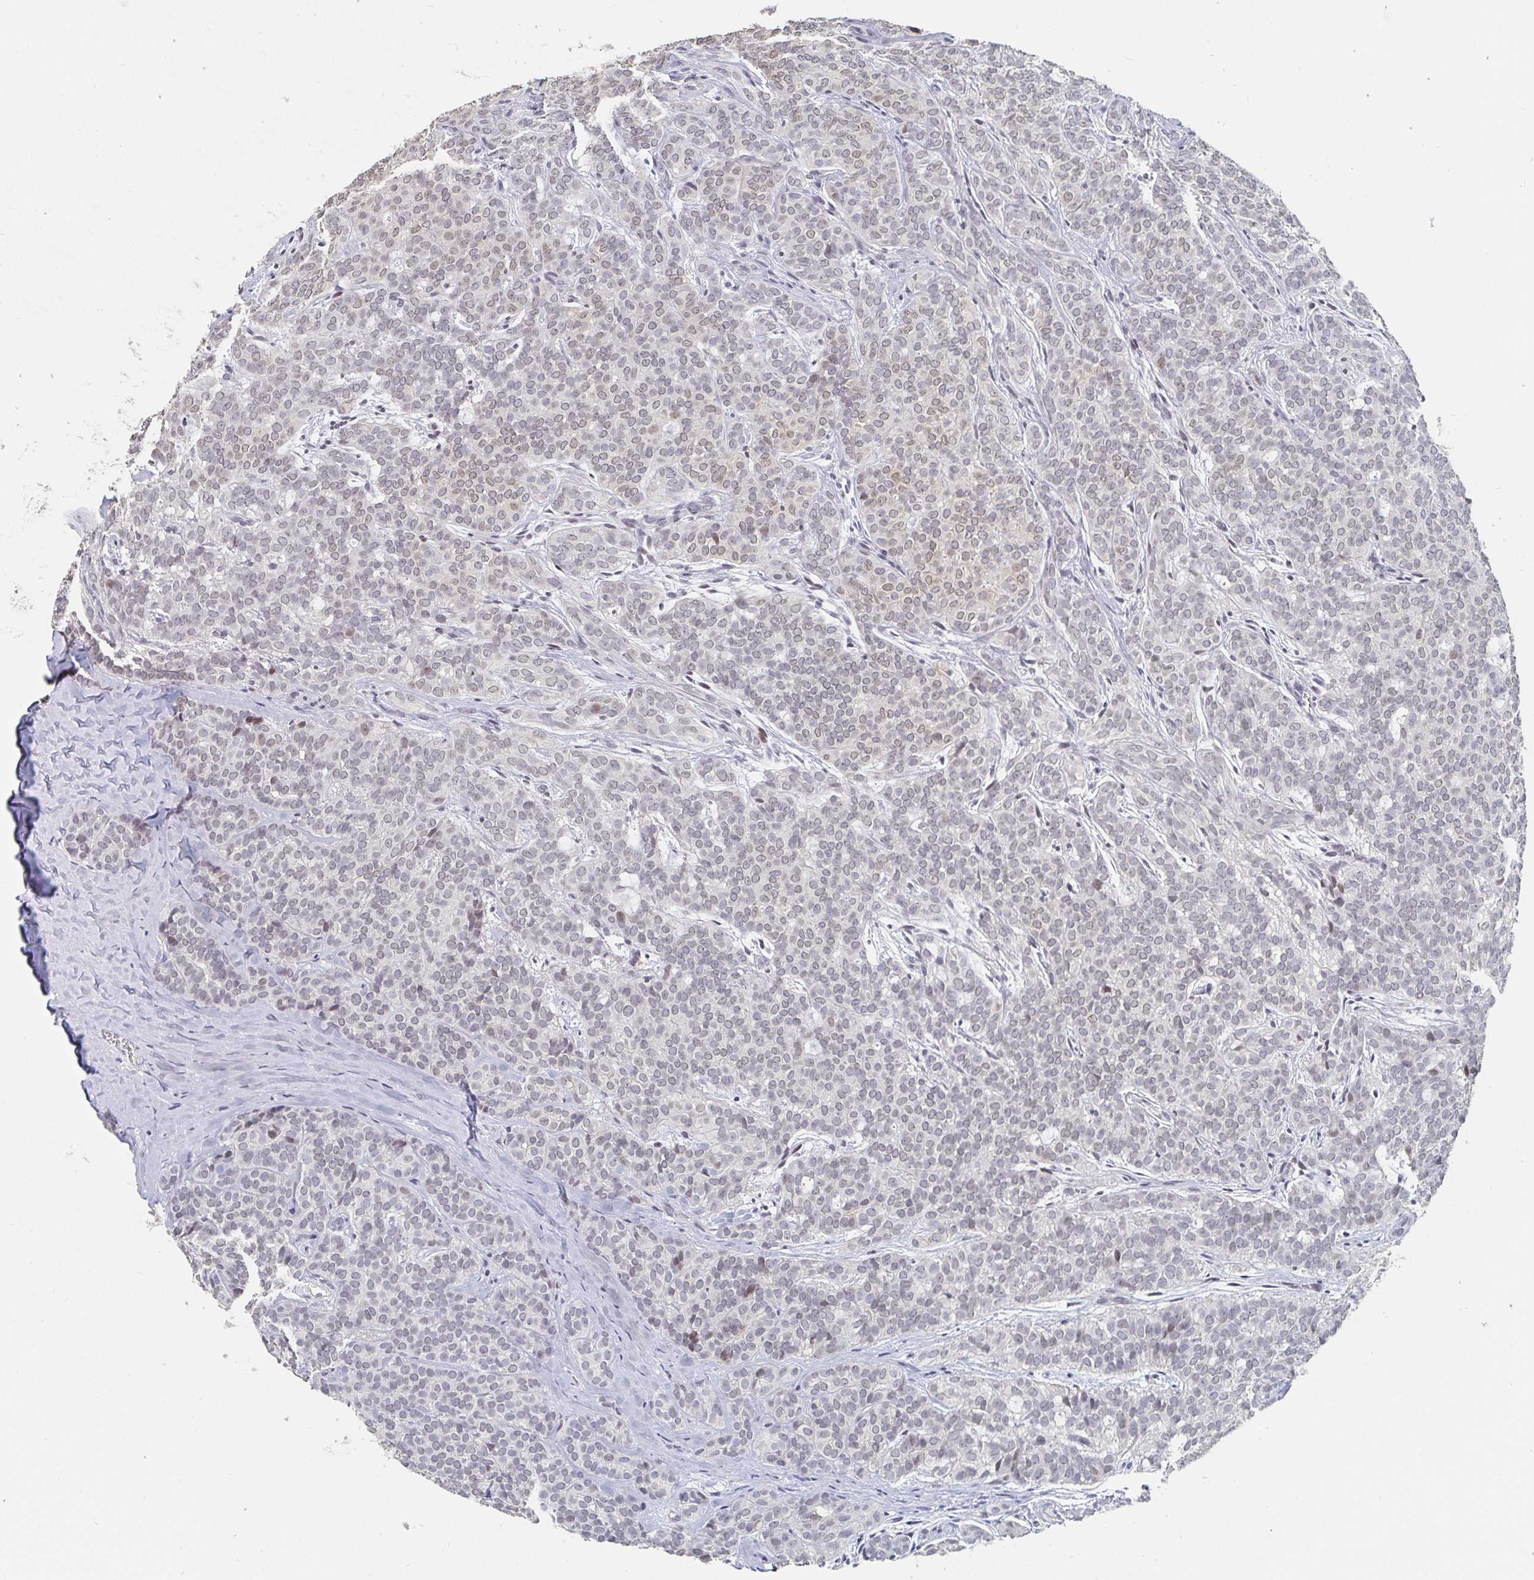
{"staining": {"intensity": "weak", "quantity": "<25%", "location": "nuclear"}, "tissue": "head and neck cancer", "cell_type": "Tumor cells", "image_type": "cancer", "snomed": [{"axis": "morphology", "description": "Normal tissue, NOS"}, {"axis": "morphology", "description": "Adenocarcinoma, NOS"}, {"axis": "topography", "description": "Oral tissue"}, {"axis": "topography", "description": "Head-Neck"}], "caption": "Tumor cells are negative for brown protein staining in adenocarcinoma (head and neck). The staining is performed using DAB (3,3'-diaminobenzidine) brown chromogen with nuclei counter-stained in using hematoxylin.", "gene": "NME9", "patient": {"sex": "female", "age": 57}}